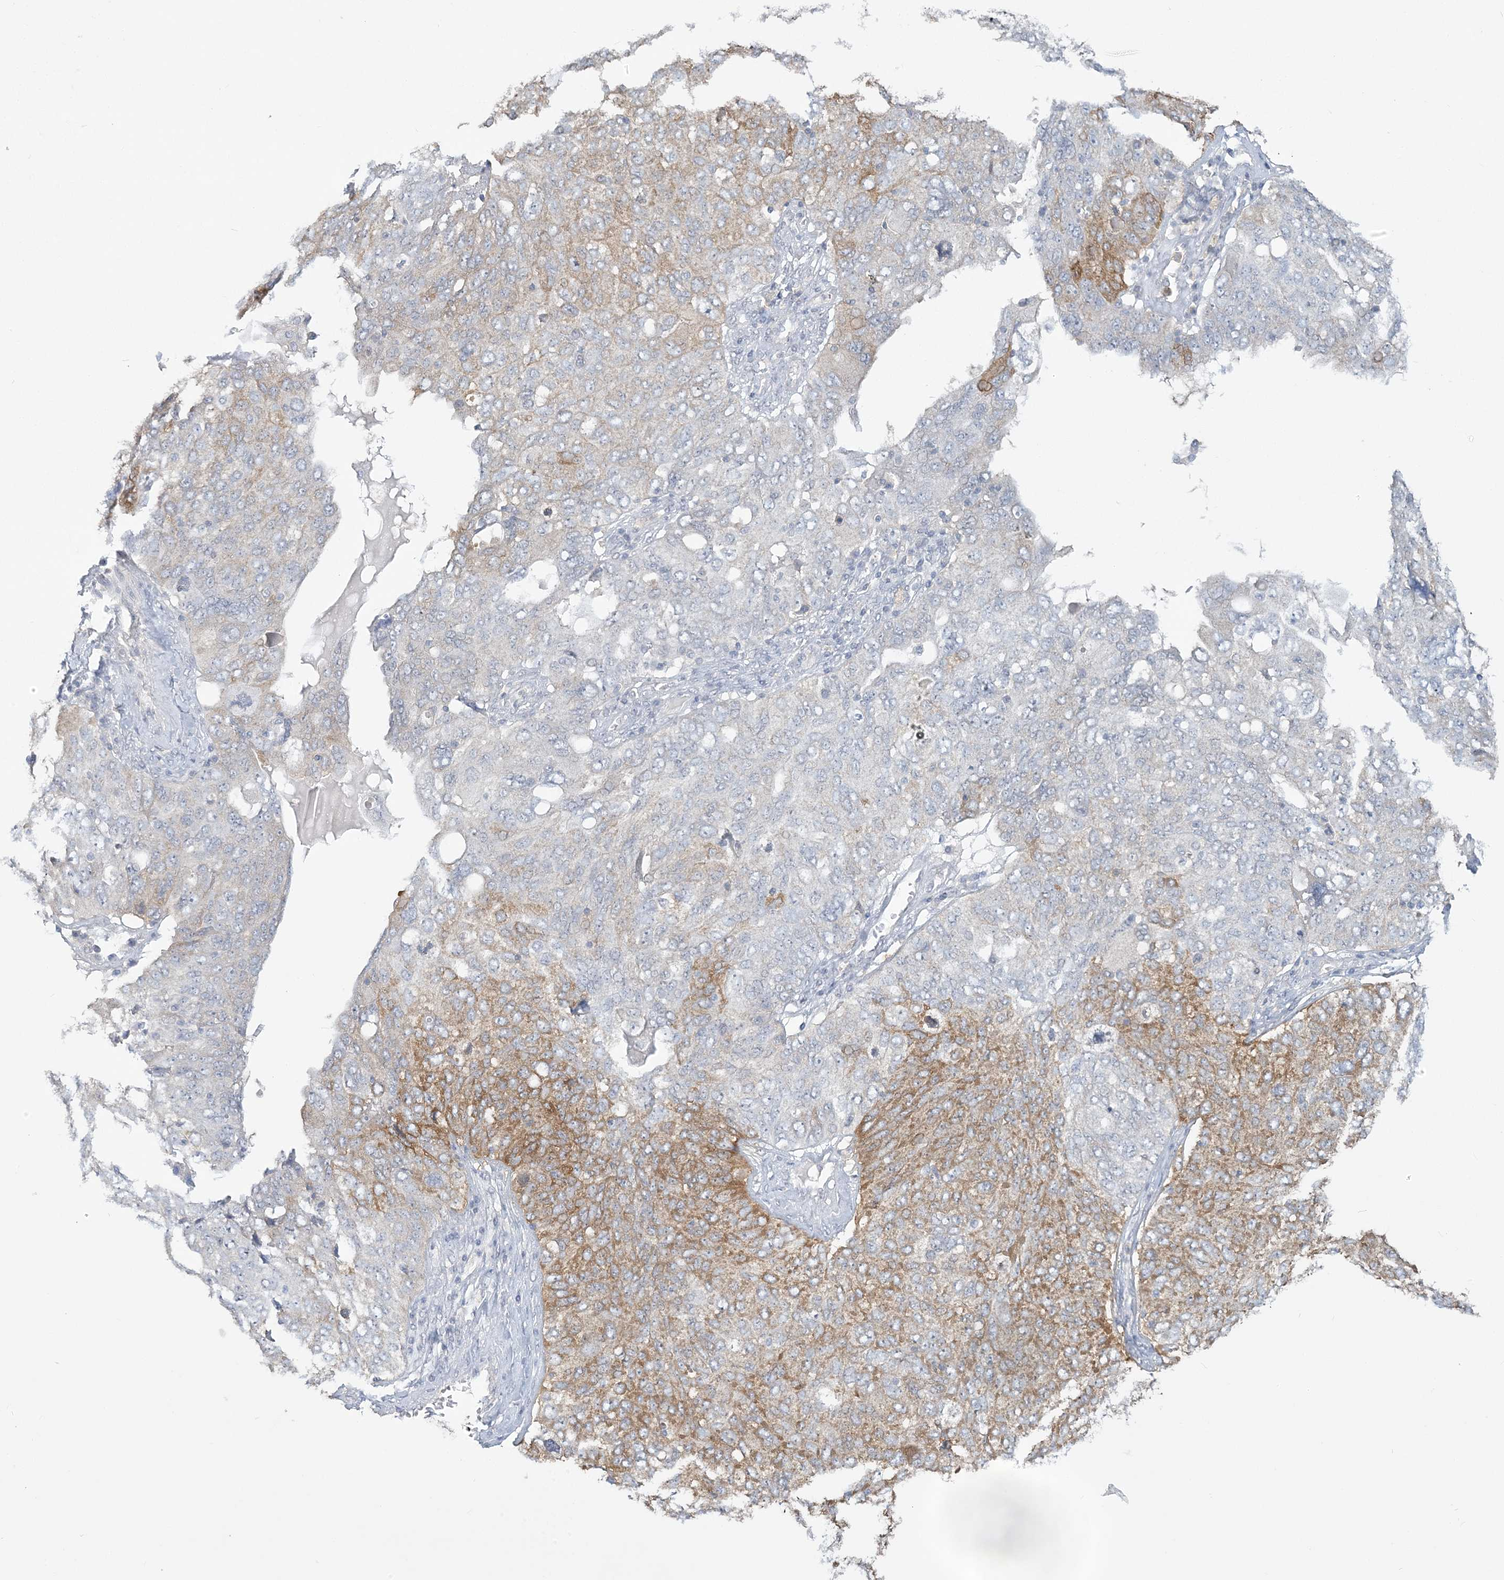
{"staining": {"intensity": "moderate", "quantity": "25%-75%", "location": "cytoplasmic/membranous"}, "tissue": "ovarian cancer", "cell_type": "Tumor cells", "image_type": "cancer", "snomed": [{"axis": "morphology", "description": "Carcinoma, endometroid"}, {"axis": "topography", "description": "Ovary"}], "caption": "Human endometroid carcinoma (ovarian) stained with a protein marker exhibits moderate staining in tumor cells.", "gene": "ANKS1A", "patient": {"sex": "female", "age": 62}}